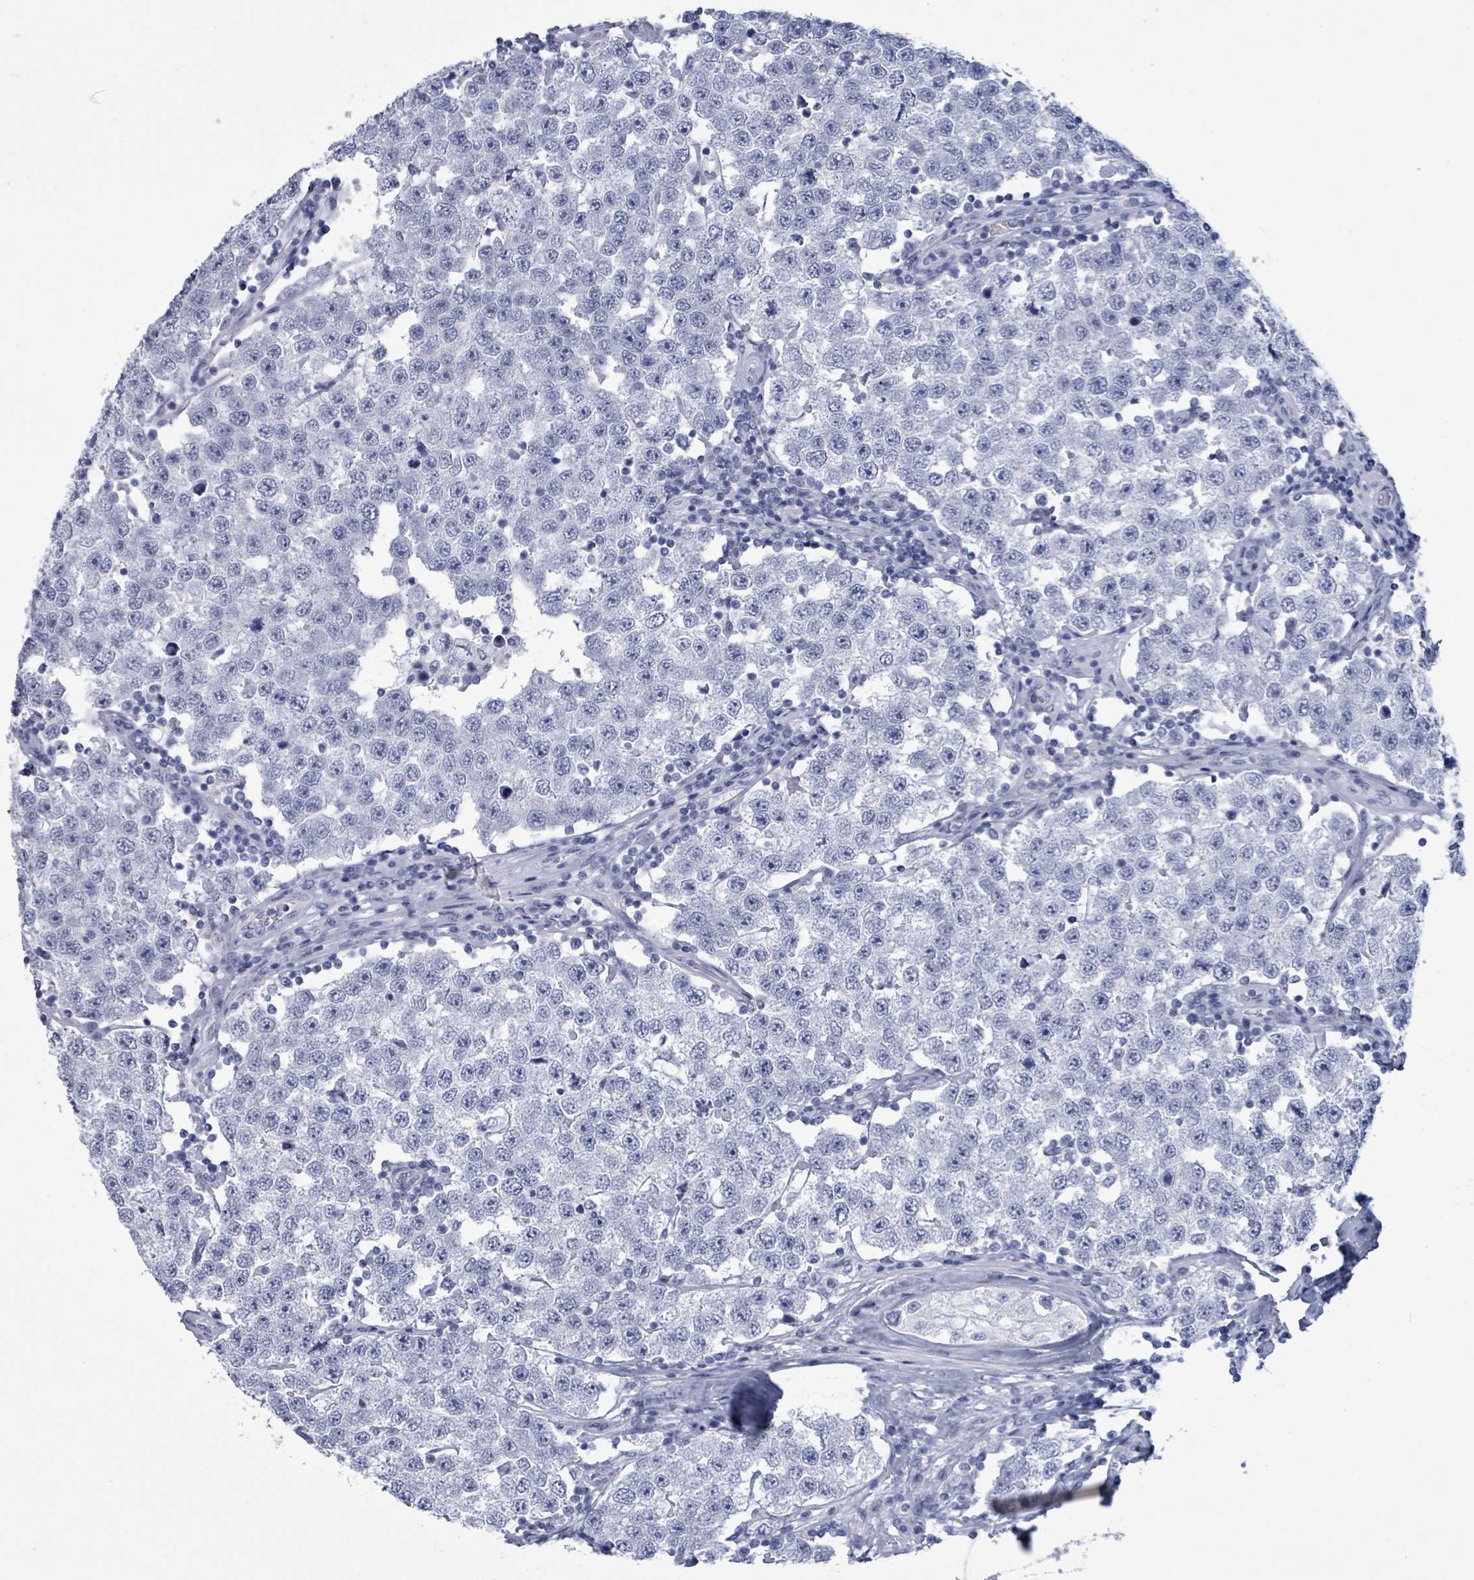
{"staining": {"intensity": "negative", "quantity": "none", "location": "none"}, "tissue": "testis cancer", "cell_type": "Tumor cells", "image_type": "cancer", "snomed": [{"axis": "morphology", "description": "Seminoma, NOS"}, {"axis": "topography", "description": "Testis"}], "caption": "A high-resolution image shows IHC staining of testis cancer, which demonstrates no significant staining in tumor cells.", "gene": "NKX2-1", "patient": {"sex": "male", "age": 34}}